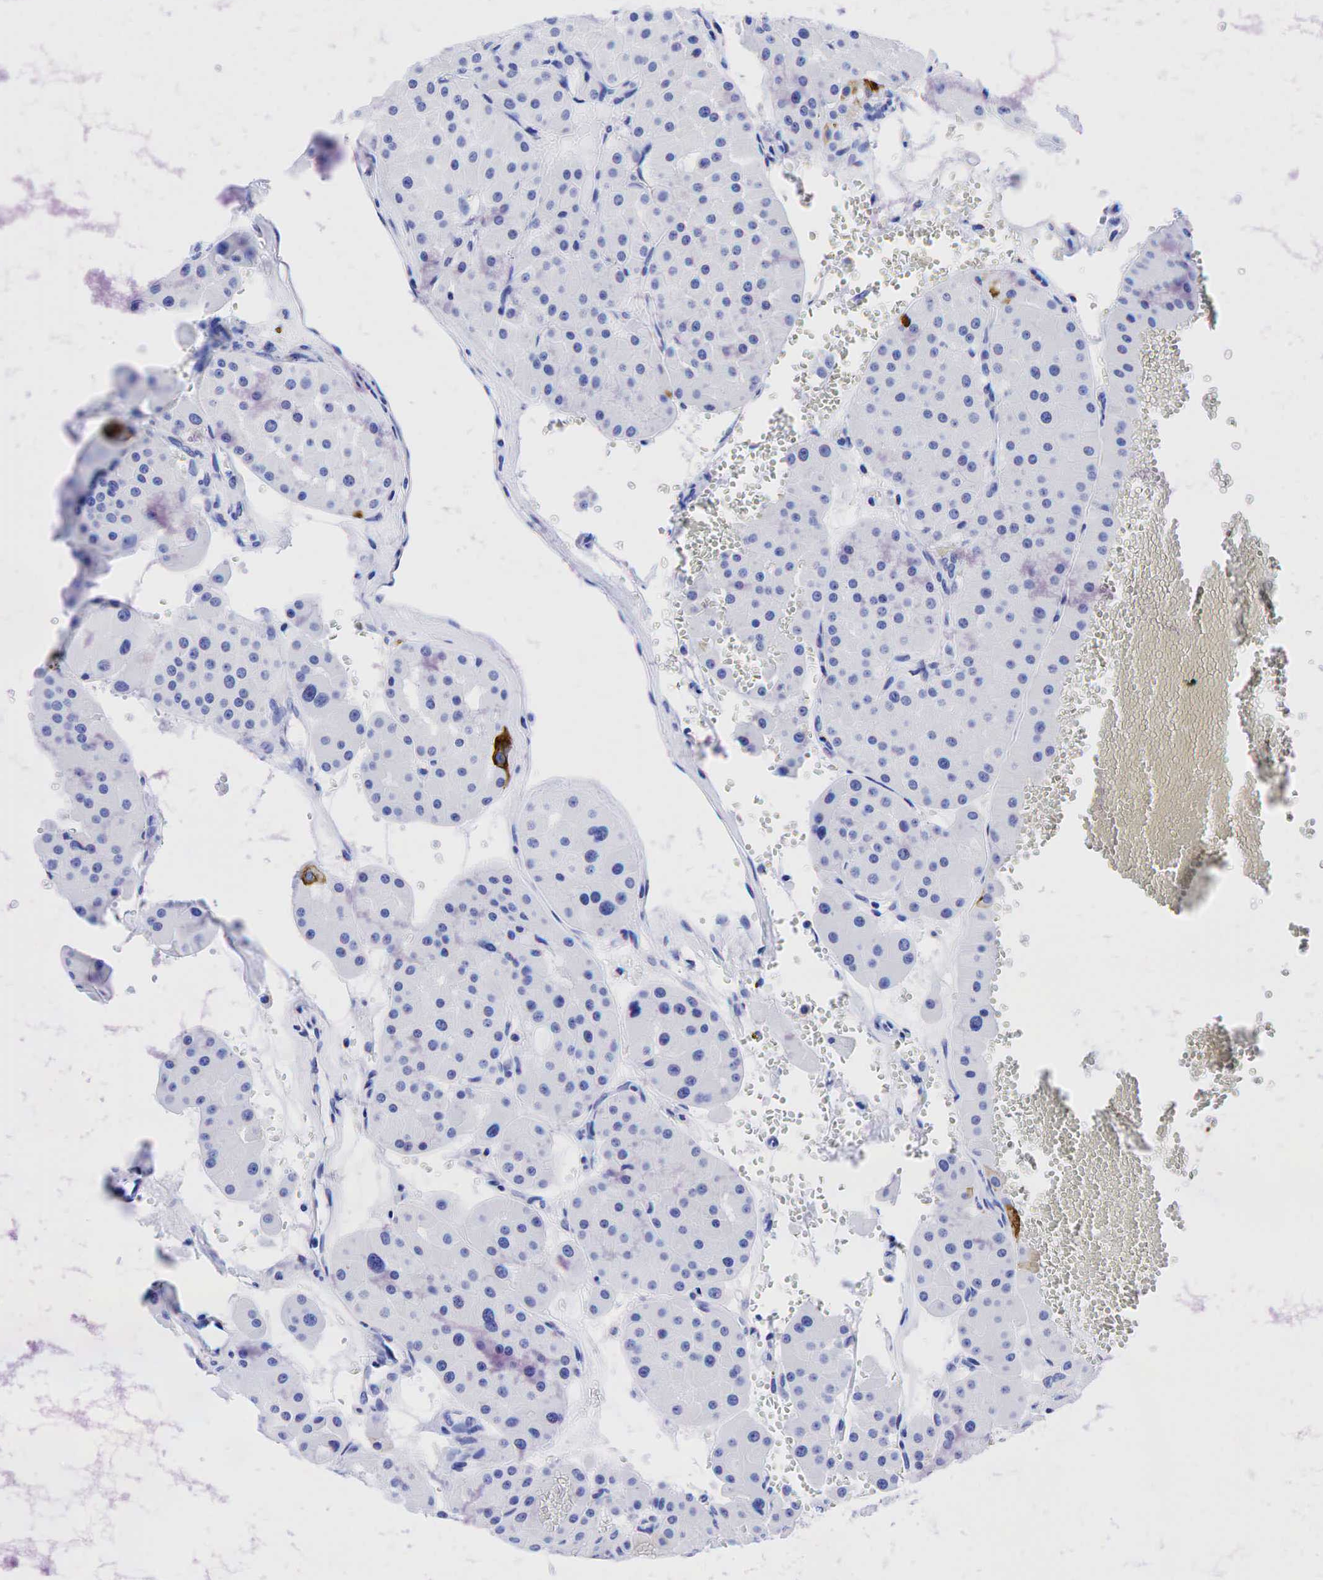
{"staining": {"intensity": "negative", "quantity": "none", "location": "none"}, "tissue": "renal cancer", "cell_type": "Tumor cells", "image_type": "cancer", "snomed": [{"axis": "morphology", "description": "Adenocarcinoma, uncertain malignant potential"}, {"axis": "topography", "description": "Kidney"}], "caption": "The image exhibits no significant expression in tumor cells of renal cancer (adenocarcinoma,  uncertain malignant potential).", "gene": "KRT19", "patient": {"sex": "male", "age": 63}}